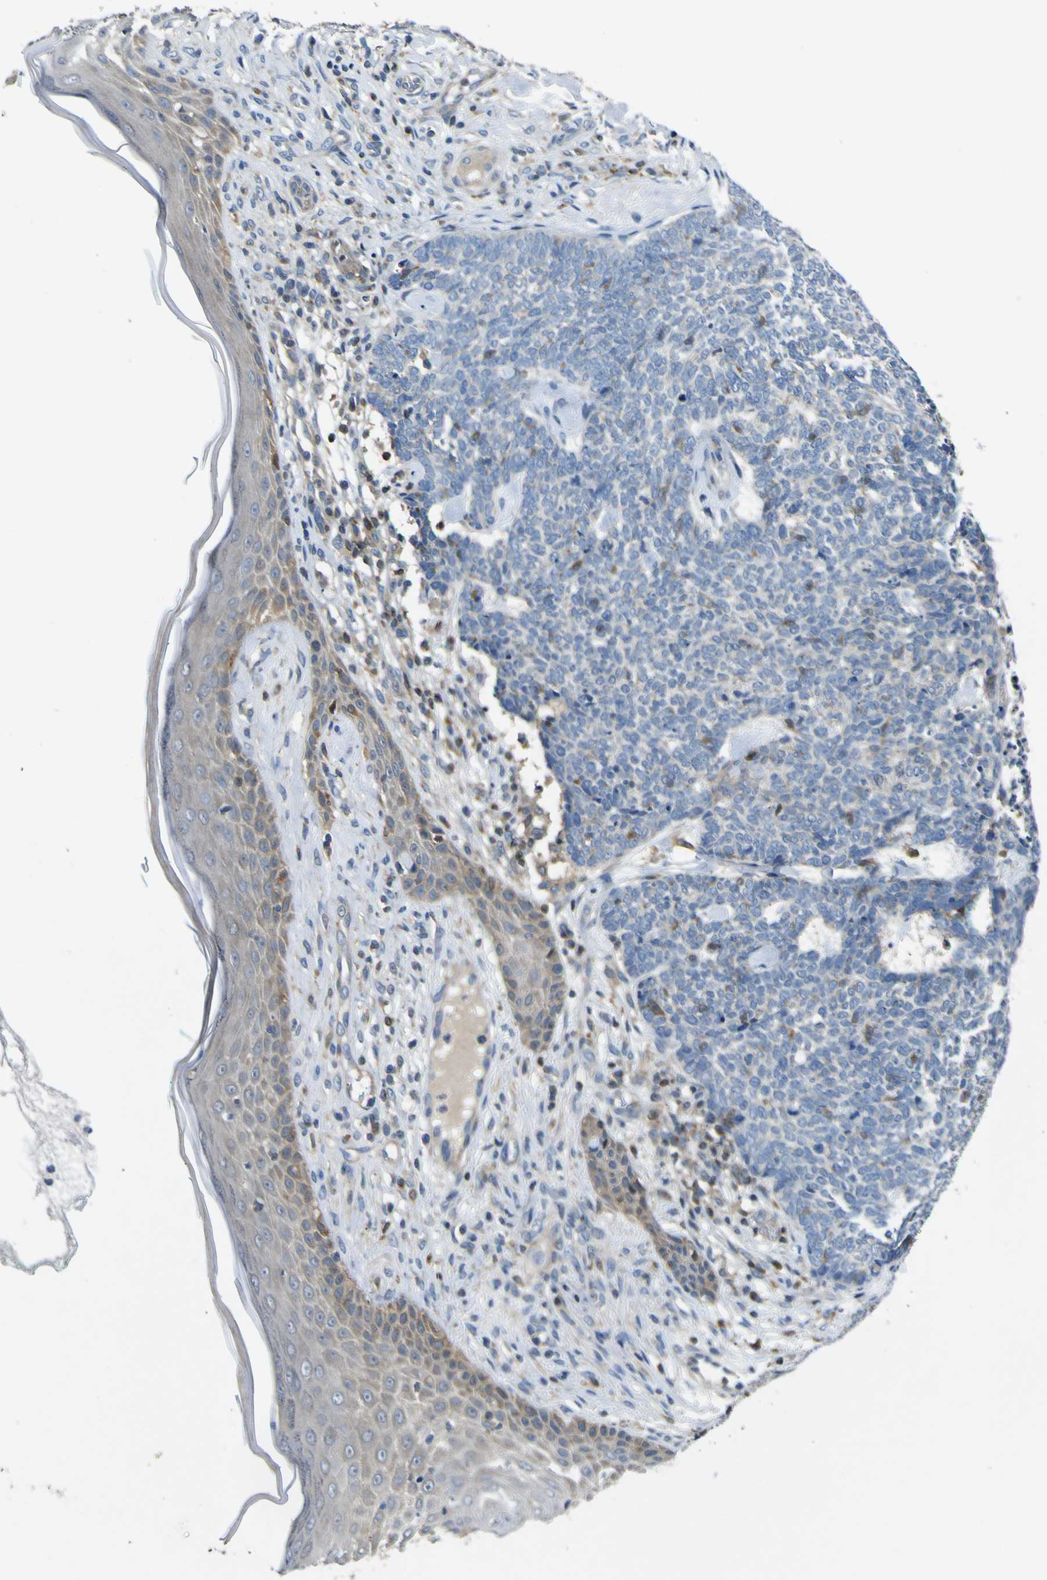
{"staining": {"intensity": "moderate", "quantity": "<25%", "location": "cytoplasmic/membranous"}, "tissue": "skin cancer", "cell_type": "Tumor cells", "image_type": "cancer", "snomed": [{"axis": "morphology", "description": "Basal cell carcinoma"}, {"axis": "topography", "description": "Skin"}], "caption": "Skin basal cell carcinoma tissue reveals moderate cytoplasmic/membranous positivity in about <25% of tumor cells, visualized by immunohistochemistry. Ihc stains the protein in brown and the nuclei are stained blue.", "gene": "EML2", "patient": {"sex": "female", "age": 84}}